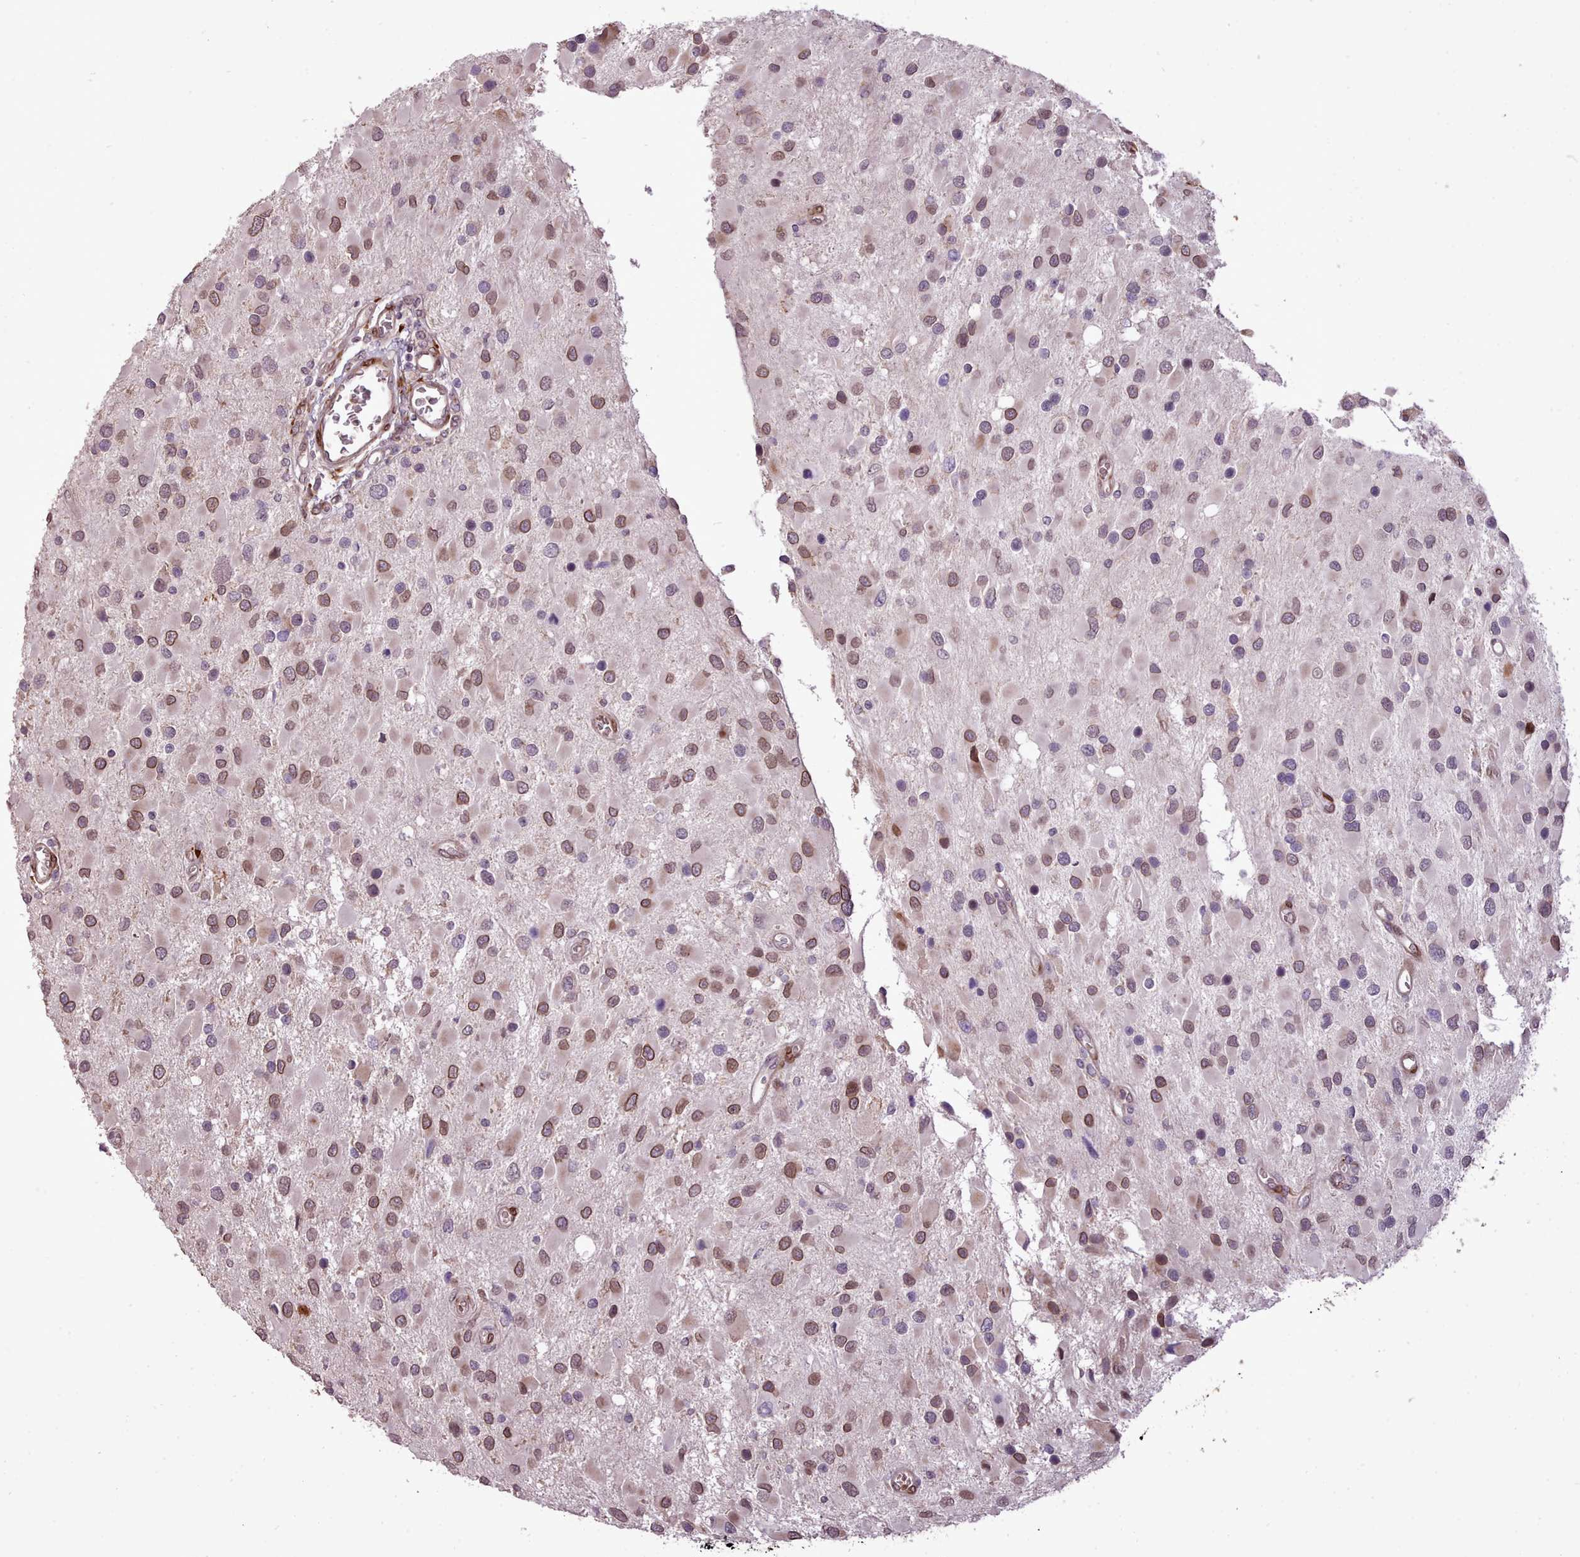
{"staining": {"intensity": "moderate", "quantity": ">75%", "location": "cytoplasmic/membranous,nuclear"}, "tissue": "glioma", "cell_type": "Tumor cells", "image_type": "cancer", "snomed": [{"axis": "morphology", "description": "Glioma, malignant, High grade"}, {"axis": "topography", "description": "Brain"}], "caption": "High-power microscopy captured an immunohistochemistry (IHC) image of malignant glioma (high-grade), revealing moderate cytoplasmic/membranous and nuclear positivity in approximately >75% of tumor cells.", "gene": "CABP1", "patient": {"sex": "male", "age": 53}}